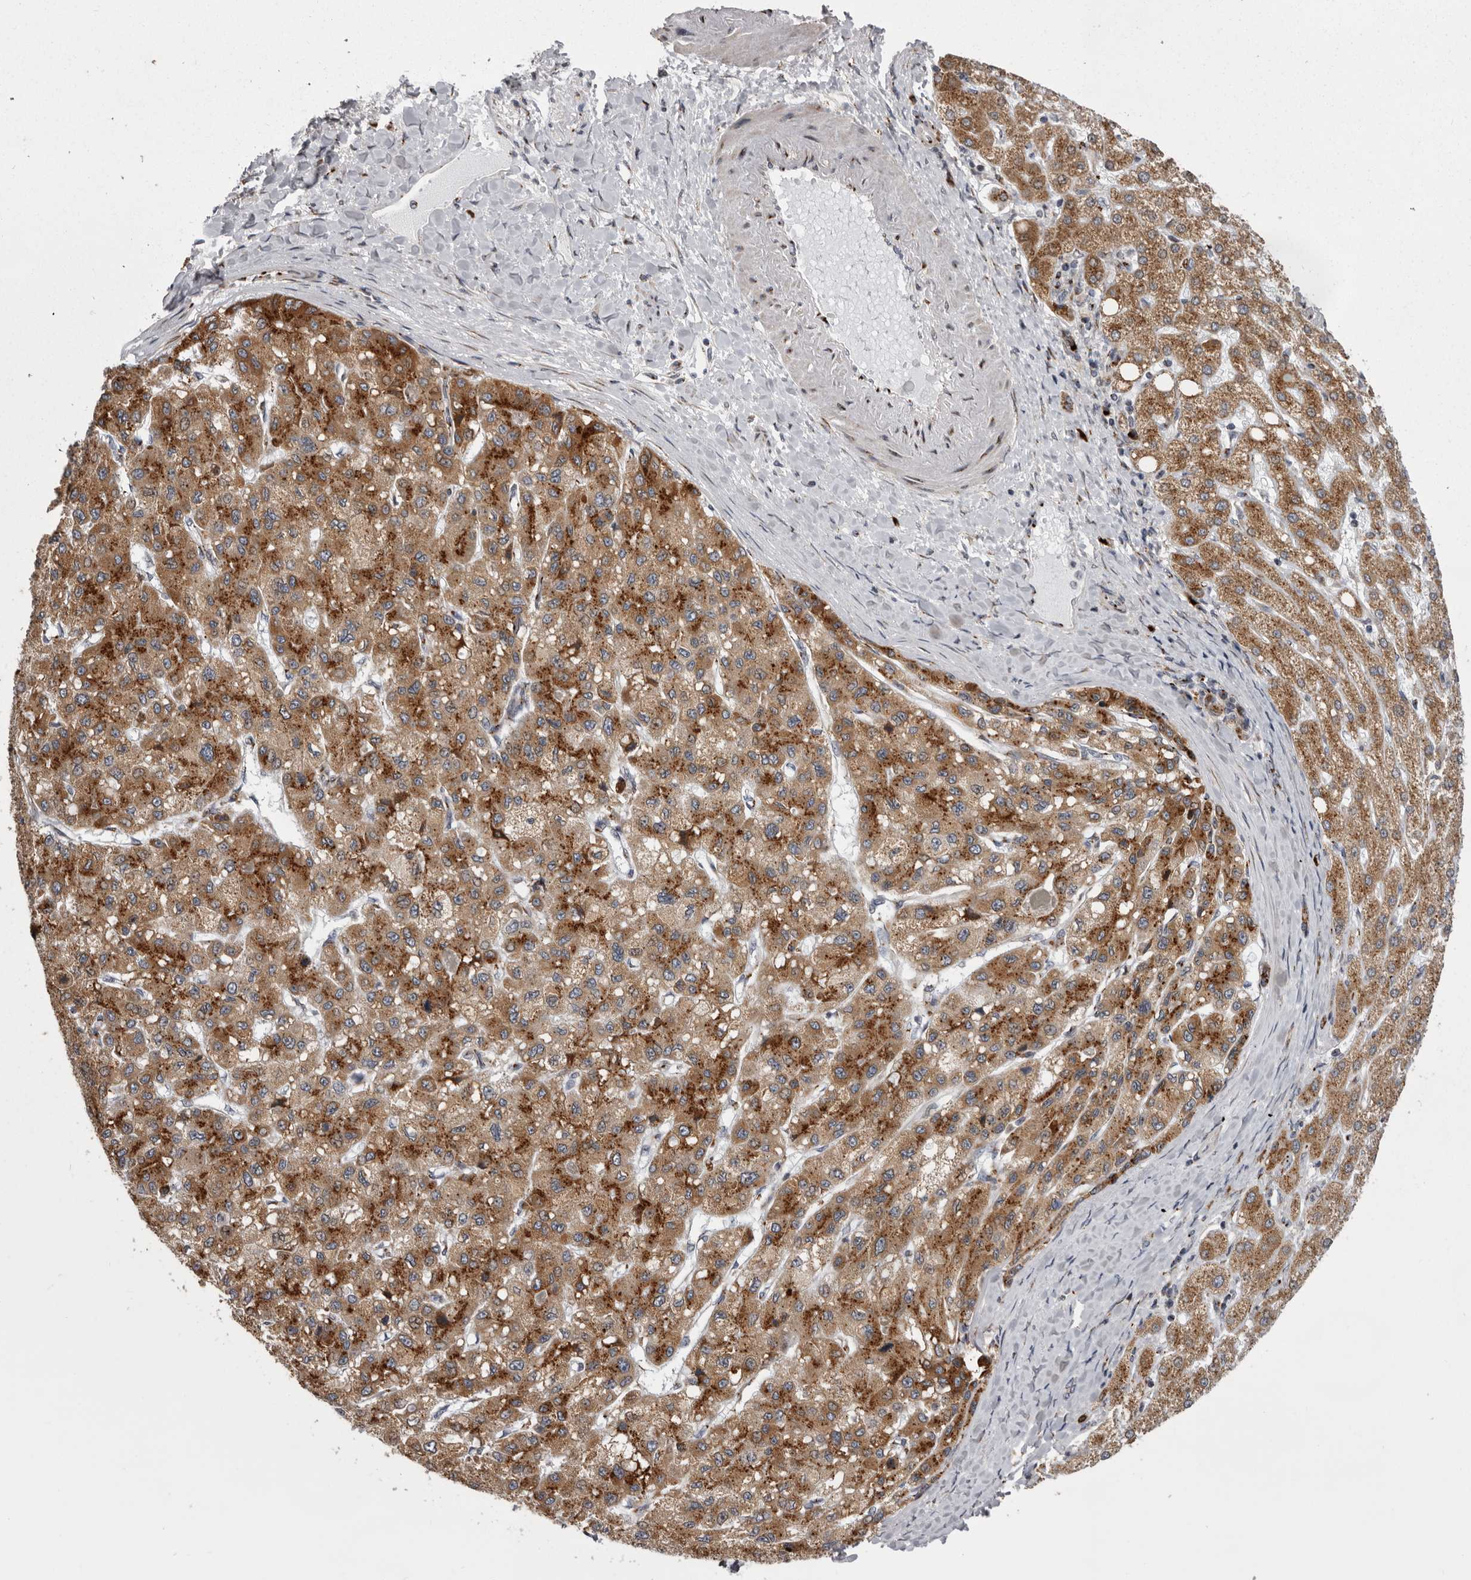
{"staining": {"intensity": "strong", "quantity": ">75%", "location": "cytoplasmic/membranous"}, "tissue": "liver cancer", "cell_type": "Tumor cells", "image_type": "cancer", "snomed": [{"axis": "morphology", "description": "Carcinoma, Hepatocellular, NOS"}, {"axis": "topography", "description": "Liver"}], "caption": "This is a photomicrograph of immunohistochemistry (IHC) staining of hepatocellular carcinoma (liver), which shows strong staining in the cytoplasmic/membranous of tumor cells.", "gene": "WDR47", "patient": {"sex": "male", "age": 80}}